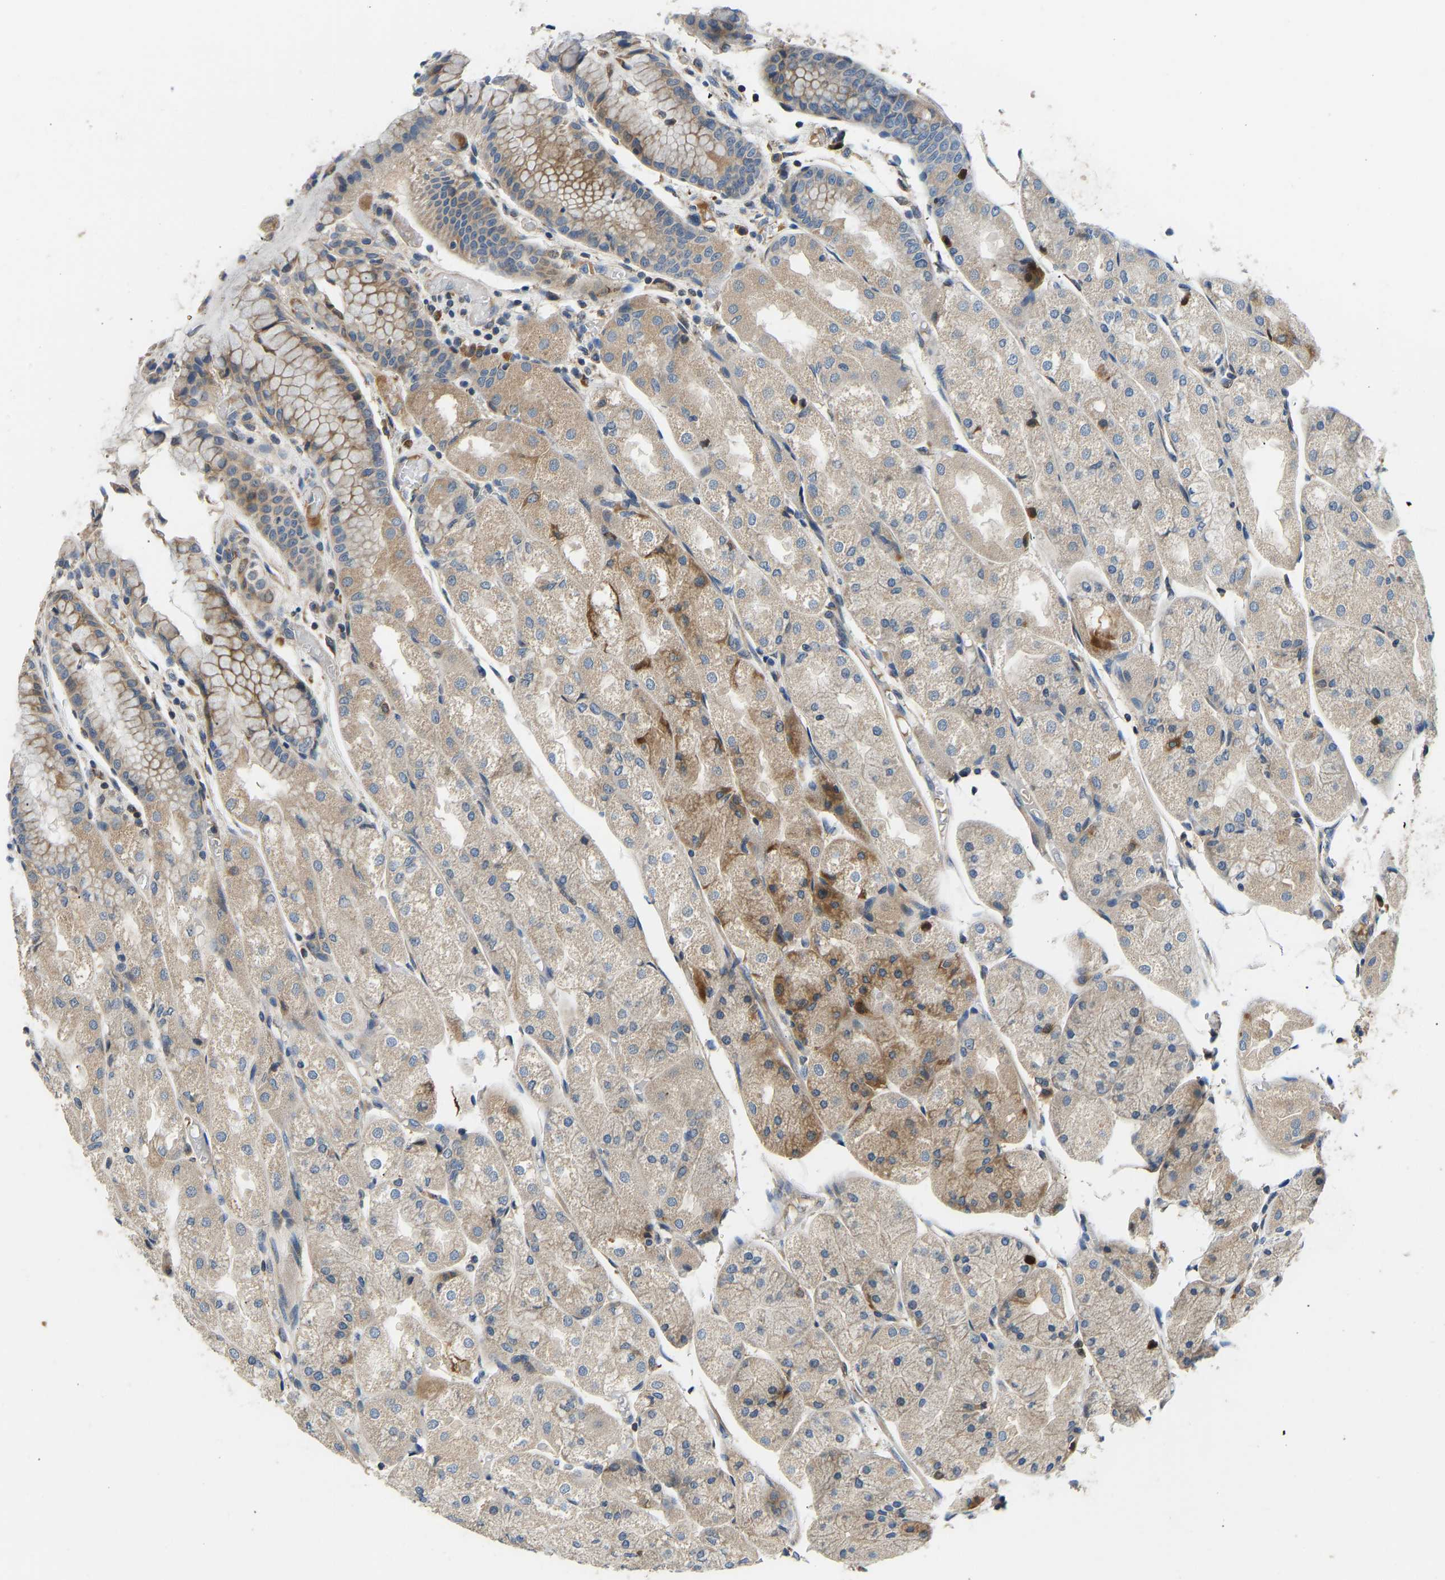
{"staining": {"intensity": "moderate", "quantity": ">75%", "location": "cytoplasmic/membranous"}, "tissue": "stomach", "cell_type": "Glandular cells", "image_type": "normal", "snomed": [{"axis": "morphology", "description": "Normal tissue, NOS"}, {"axis": "topography", "description": "Stomach, upper"}], "caption": "Protein staining of unremarkable stomach exhibits moderate cytoplasmic/membranous positivity in about >75% of glandular cells.", "gene": "RBP1", "patient": {"sex": "male", "age": 72}}